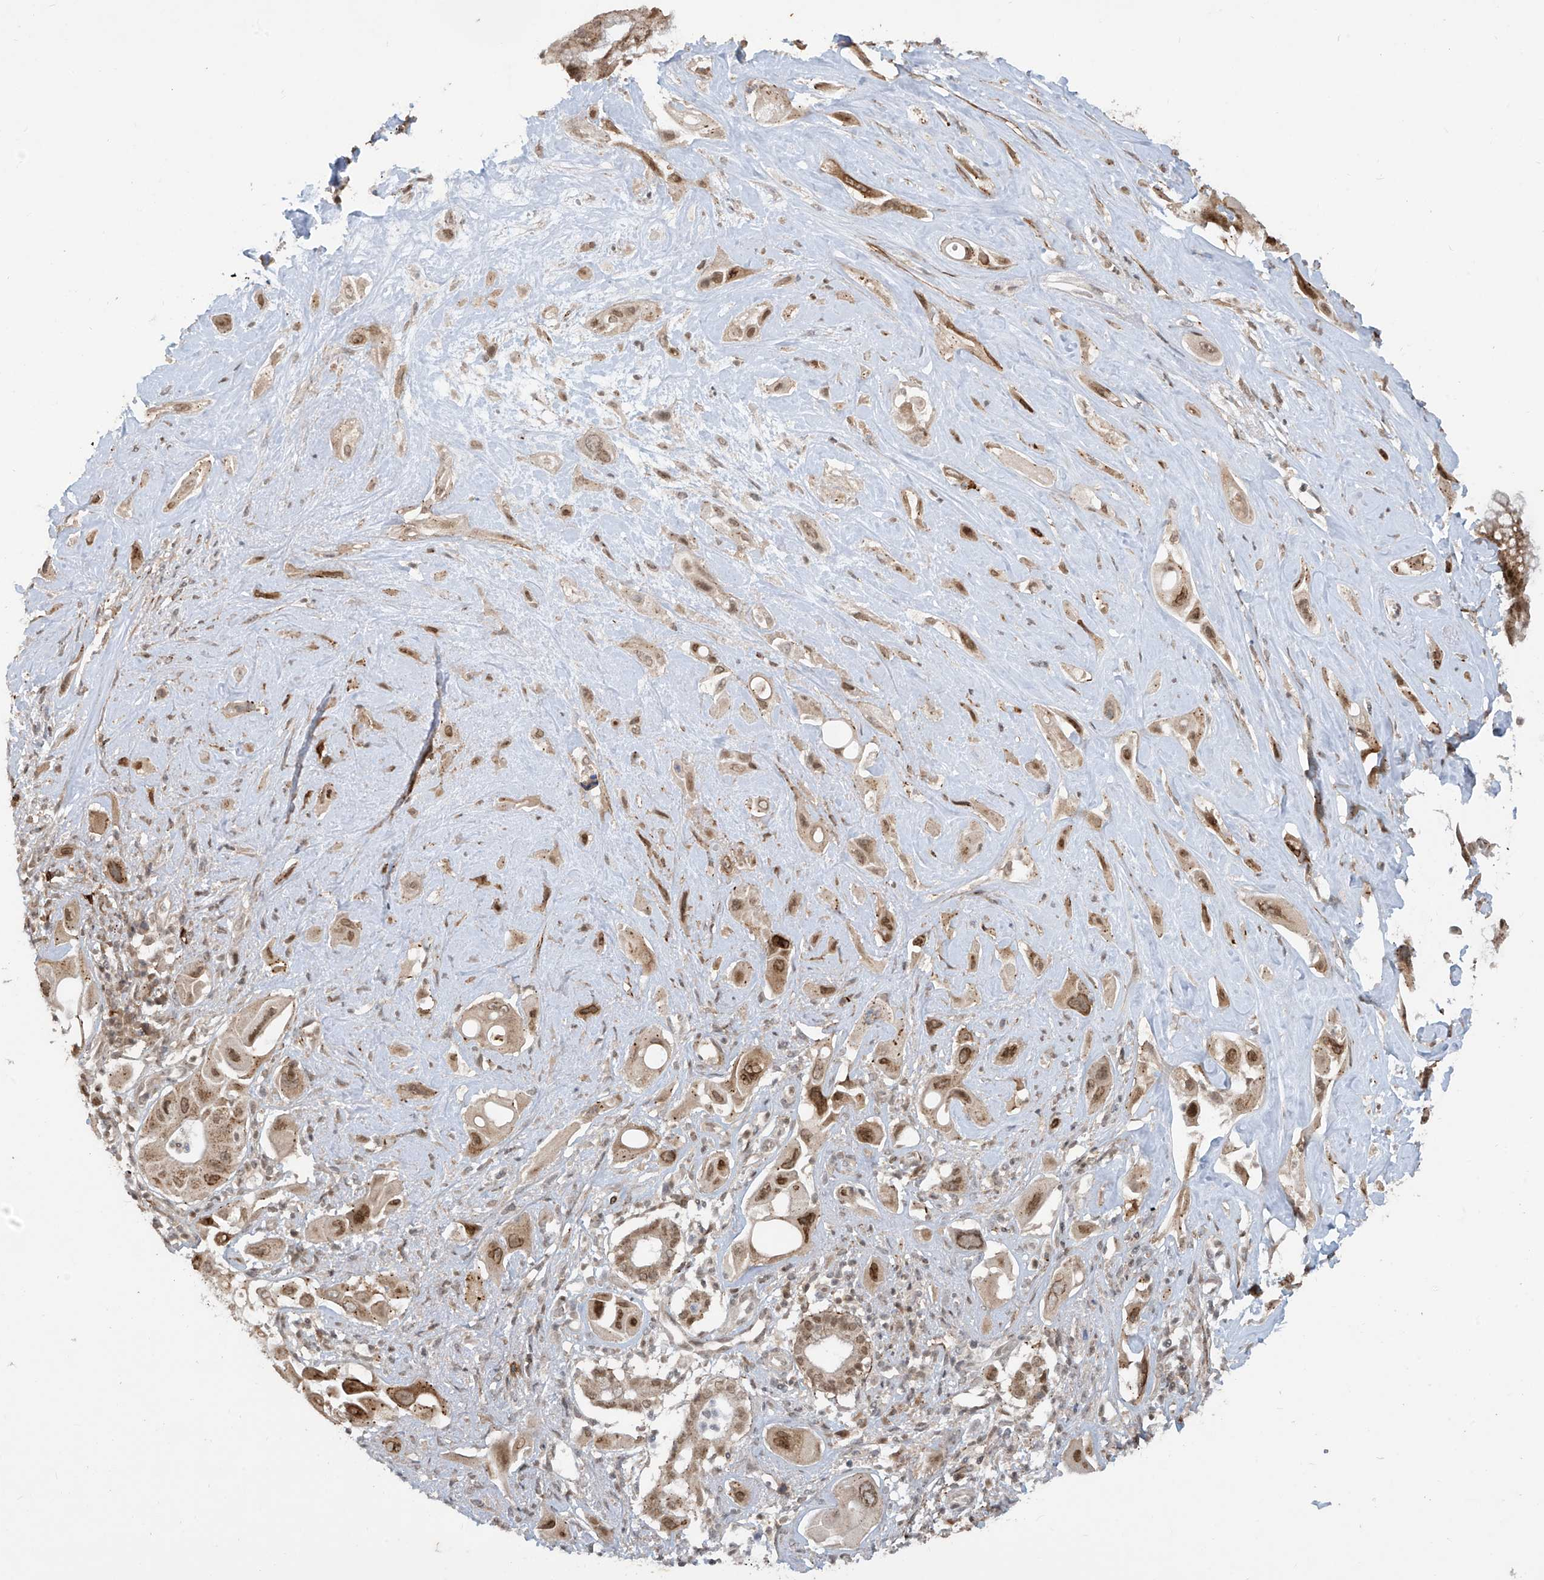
{"staining": {"intensity": "moderate", "quantity": ">75%", "location": "nuclear"}, "tissue": "pancreatic cancer", "cell_type": "Tumor cells", "image_type": "cancer", "snomed": [{"axis": "morphology", "description": "Adenocarcinoma, NOS"}, {"axis": "topography", "description": "Pancreas"}], "caption": "A brown stain highlights moderate nuclear expression of a protein in adenocarcinoma (pancreatic) tumor cells.", "gene": "LAGE3", "patient": {"sex": "male", "age": 68}}